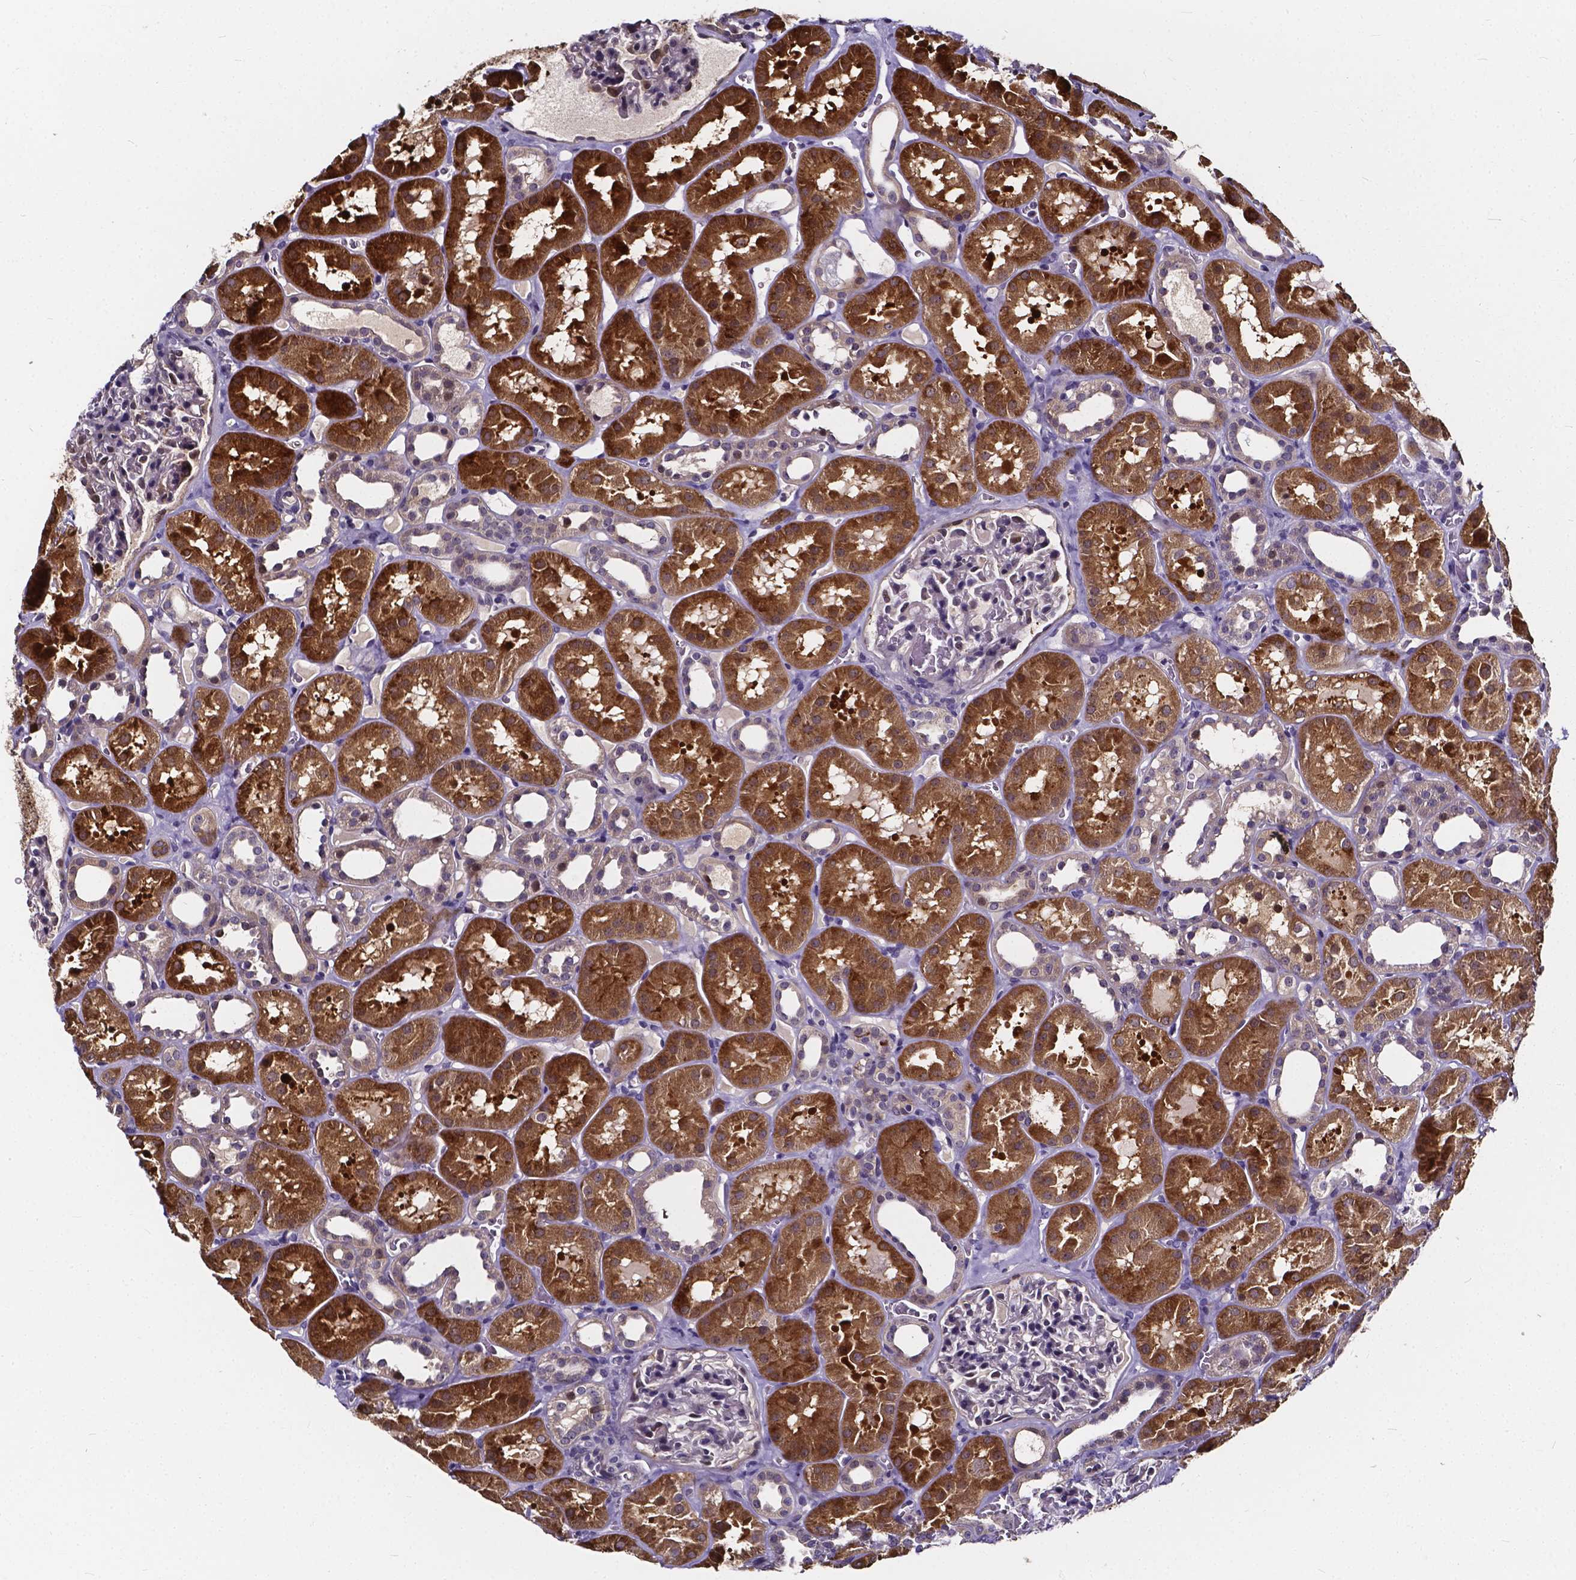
{"staining": {"intensity": "negative", "quantity": "none", "location": "none"}, "tissue": "kidney", "cell_type": "Cells in glomeruli", "image_type": "normal", "snomed": [{"axis": "morphology", "description": "Normal tissue, NOS"}, {"axis": "topography", "description": "Kidney"}], "caption": "High magnification brightfield microscopy of benign kidney stained with DAB (3,3'-diaminobenzidine) (brown) and counterstained with hematoxylin (blue): cells in glomeruli show no significant expression.", "gene": "SOWAHA", "patient": {"sex": "female", "age": 41}}